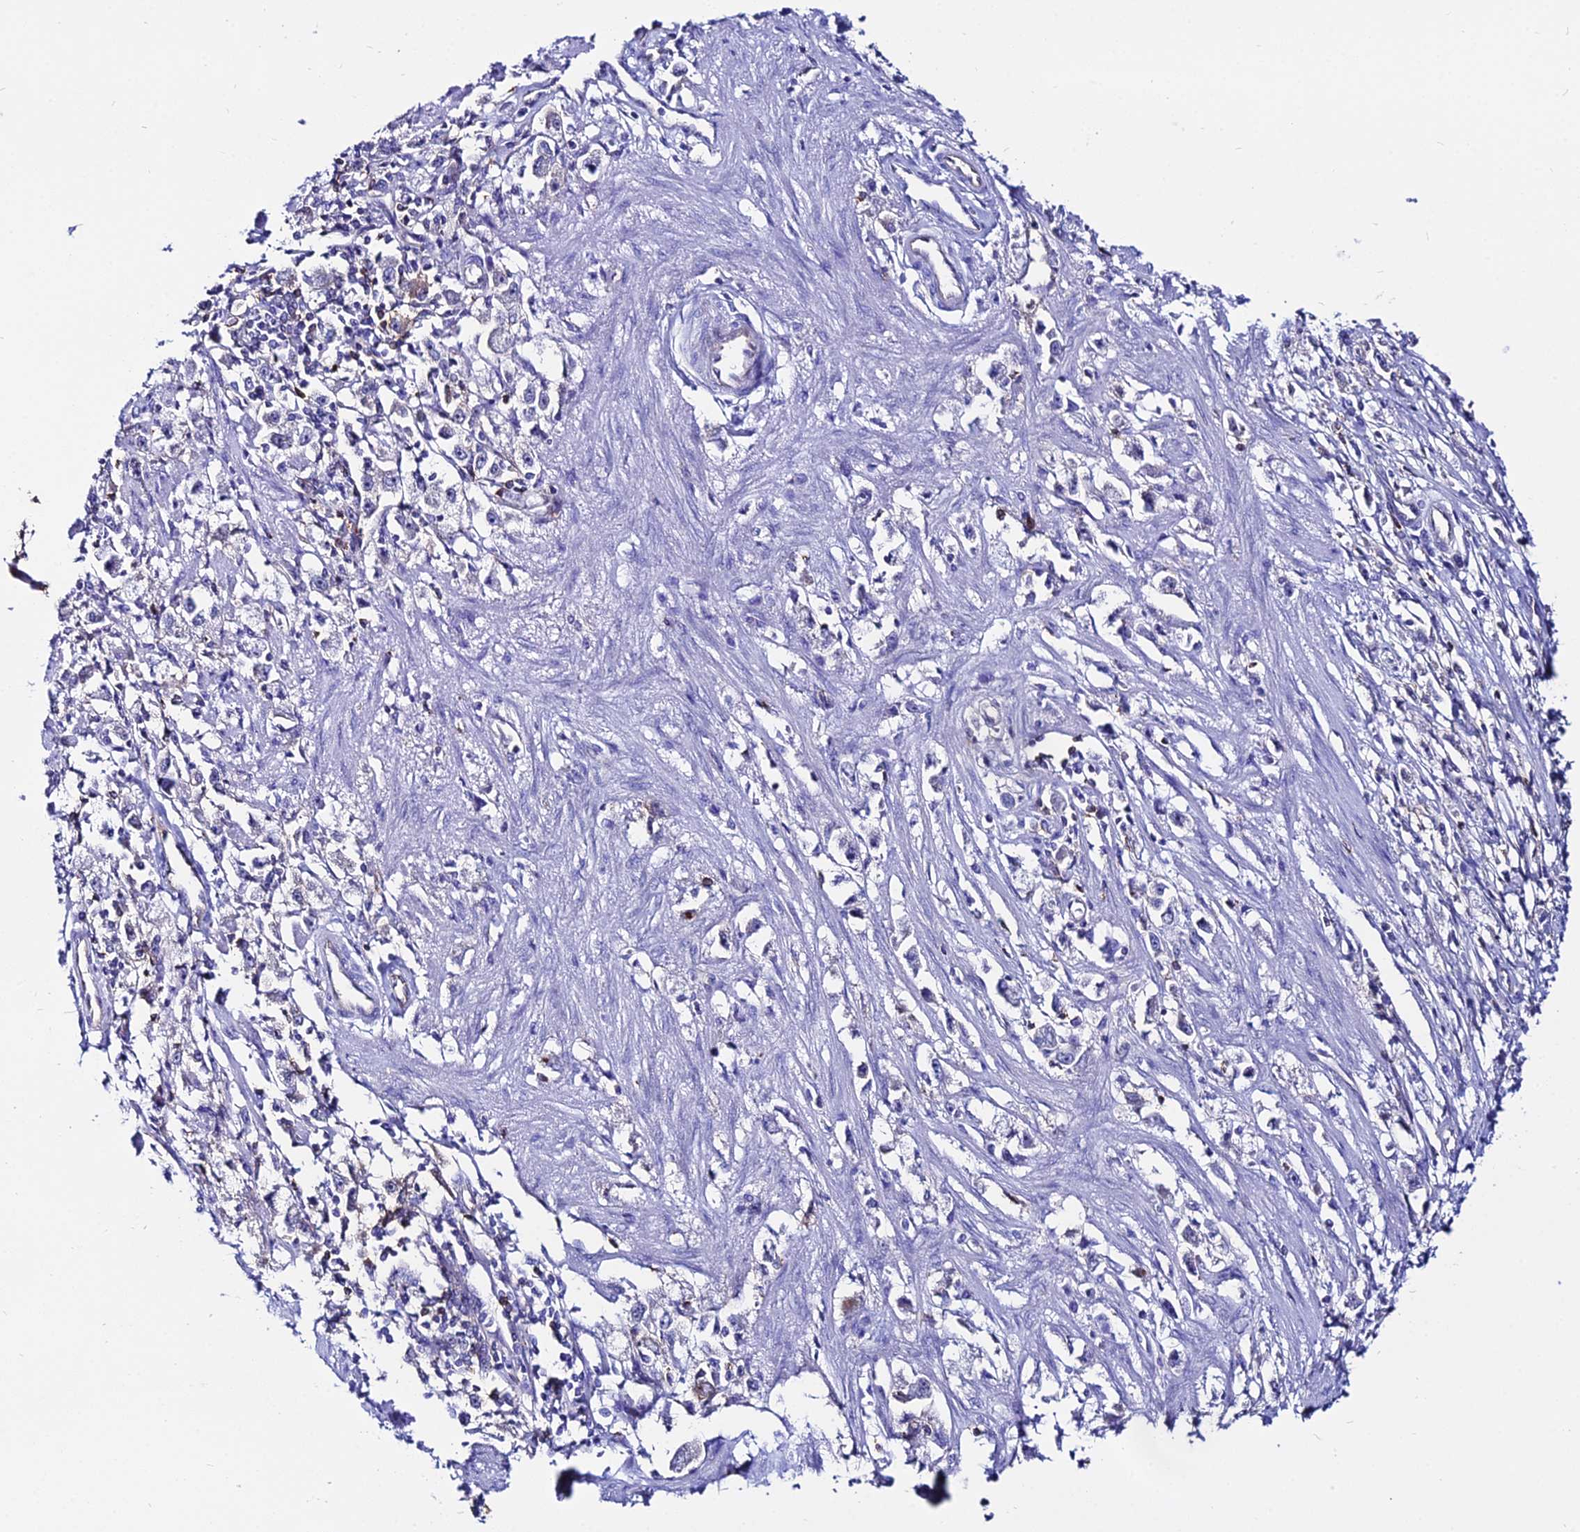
{"staining": {"intensity": "negative", "quantity": "none", "location": "none"}, "tissue": "stomach cancer", "cell_type": "Tumor cells", "image_type": "cancer", "snomed": [{"axis": "morphology", "description": "Adenocarcinoma, NOS"}, {"axis": "topography", "description": "Stomach"}], "caption": "An image of stomach cancer stained for a protein displays no brown staining in tumor cells.", "gene": "S100A16", "patient": {"sex": "female", "age": 59}}